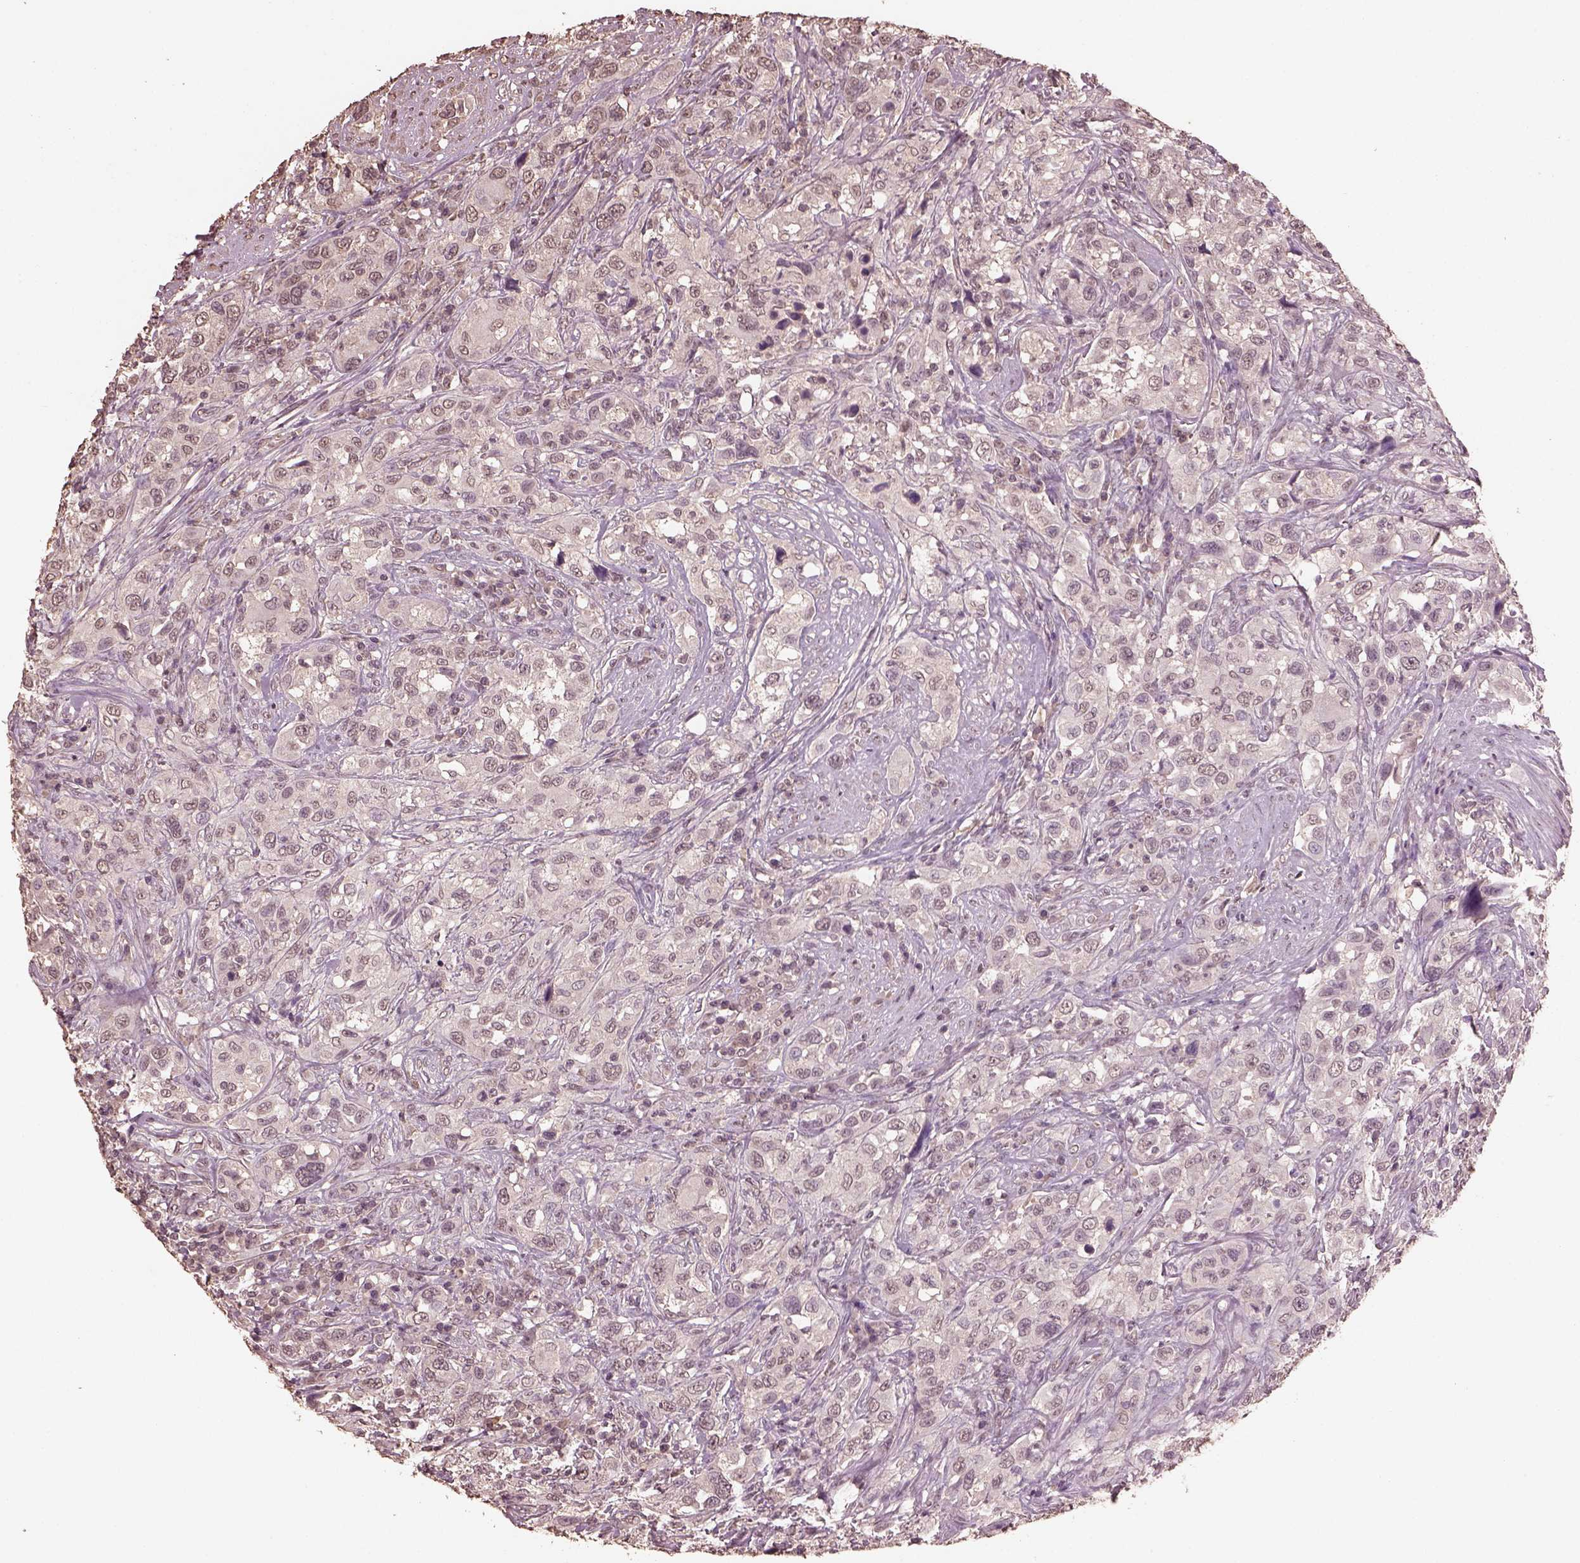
{"staining": {"intensity": "negative", "quantity": "none", "location": "none"}, "tissue": "urothelial cancer", "cell_type": "Tumor cells", "image_type": "cancer", "snomed": [{"axis": "morphology", "description": "Urothelial carcinoma, NOS"}, {"axis": "morphology", "description": "Urothelial carcinoma, High grade"}, {"axis": "topography", "description": "Urinary bladder"}], "caption": "Tumor cells are negative for brown protein staining in high-grade urothelial carcinoma. Nuclei are stained in blue.", "gene": "CPT1C", "patient": {"sex": "female", "age": 64}}